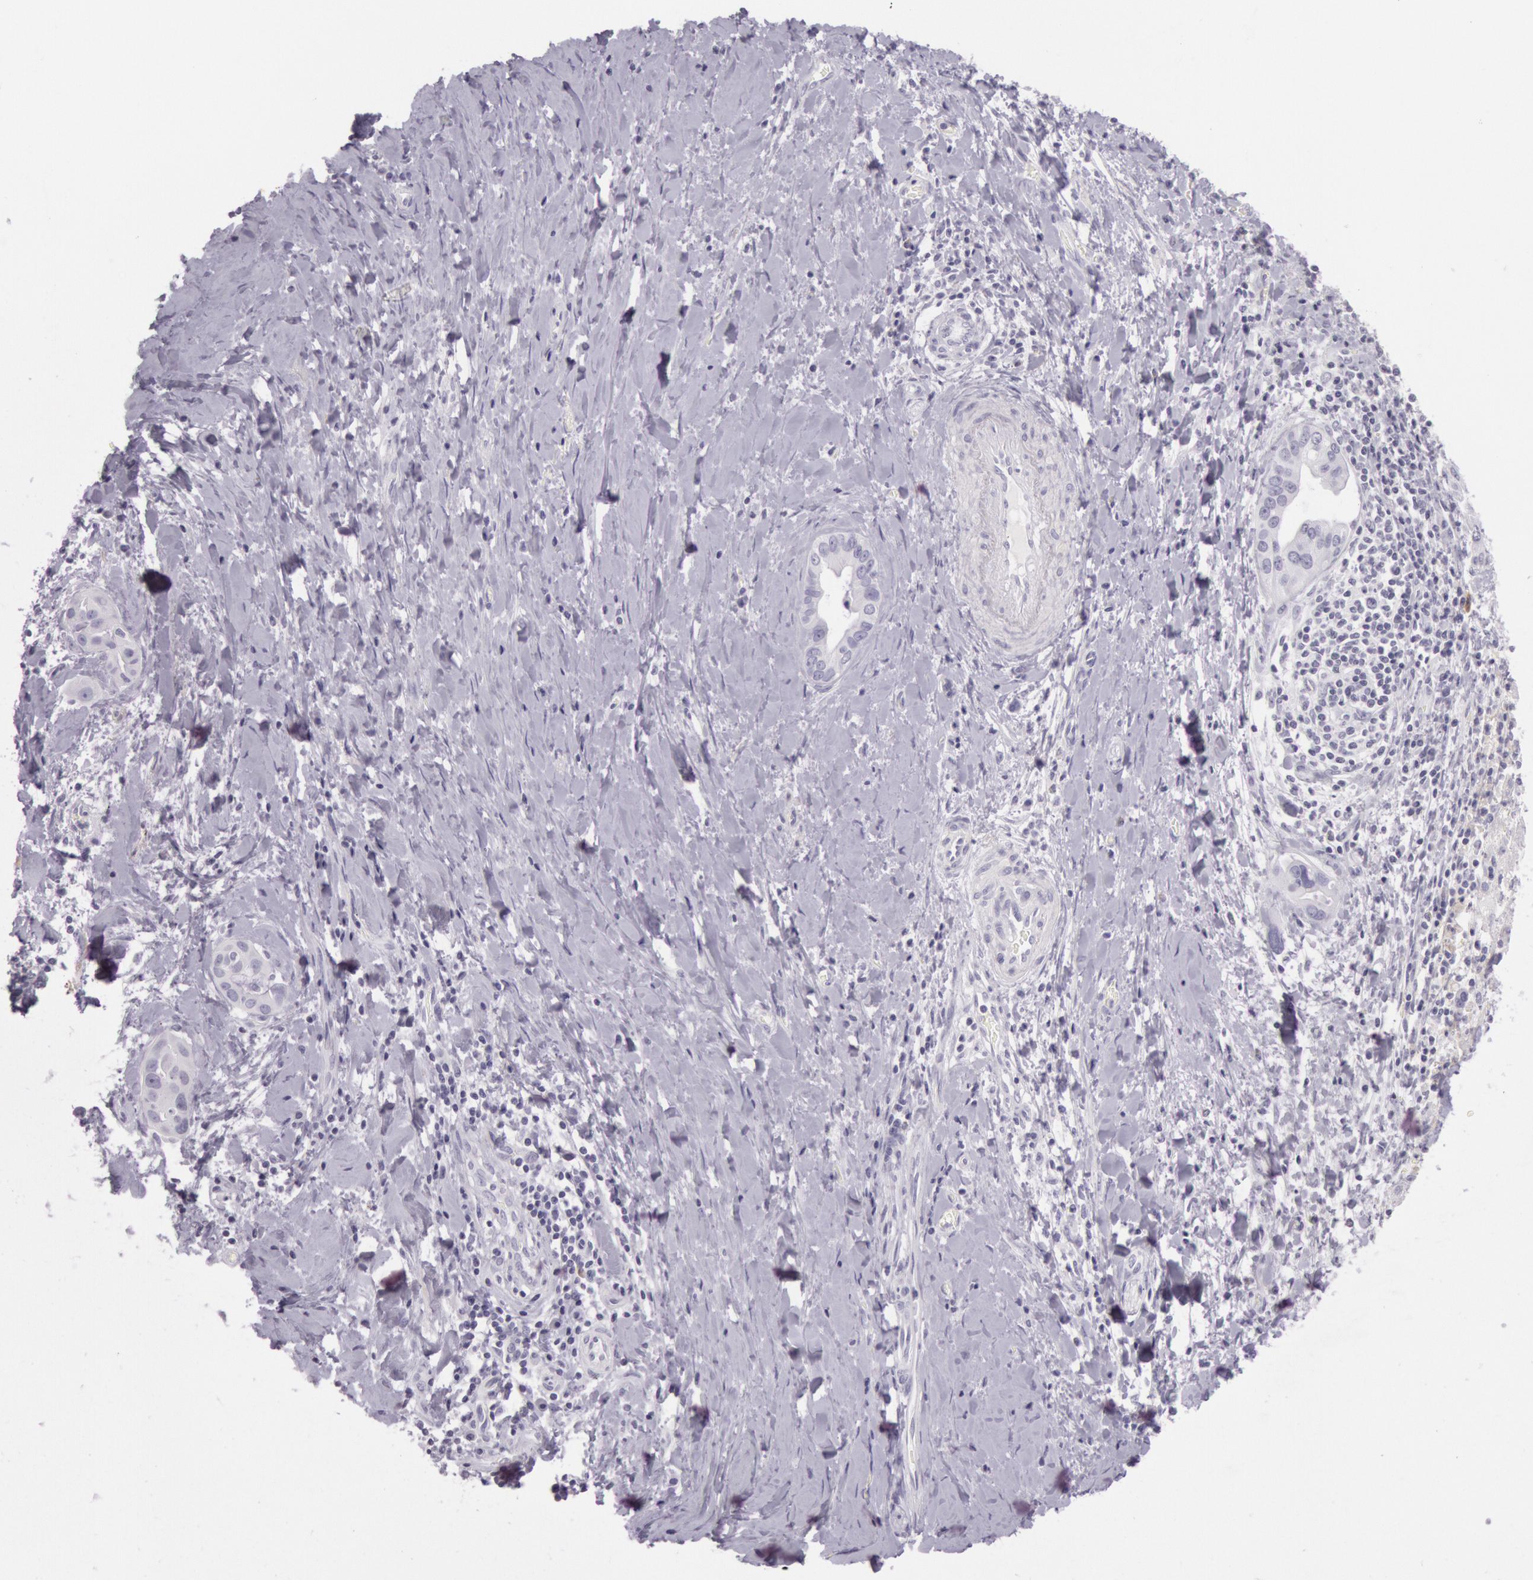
{"staining": {"intensity": "negative", "quantity": "none", "location": "none"}, "tissue": "liver cancer", "cell_type": "Tumor cells", "image_type": "cancer", "snomed": [{"axis": "morphology", "description": "Cholangiocarcinoma"}, {"axis": "topography", "description": "Liver"}], "caption": "Tumor cells show no significant staining in liver cholangiocarcinoma.", "gene": "CKB", "patient": {"sex": "female", "age": 65}}